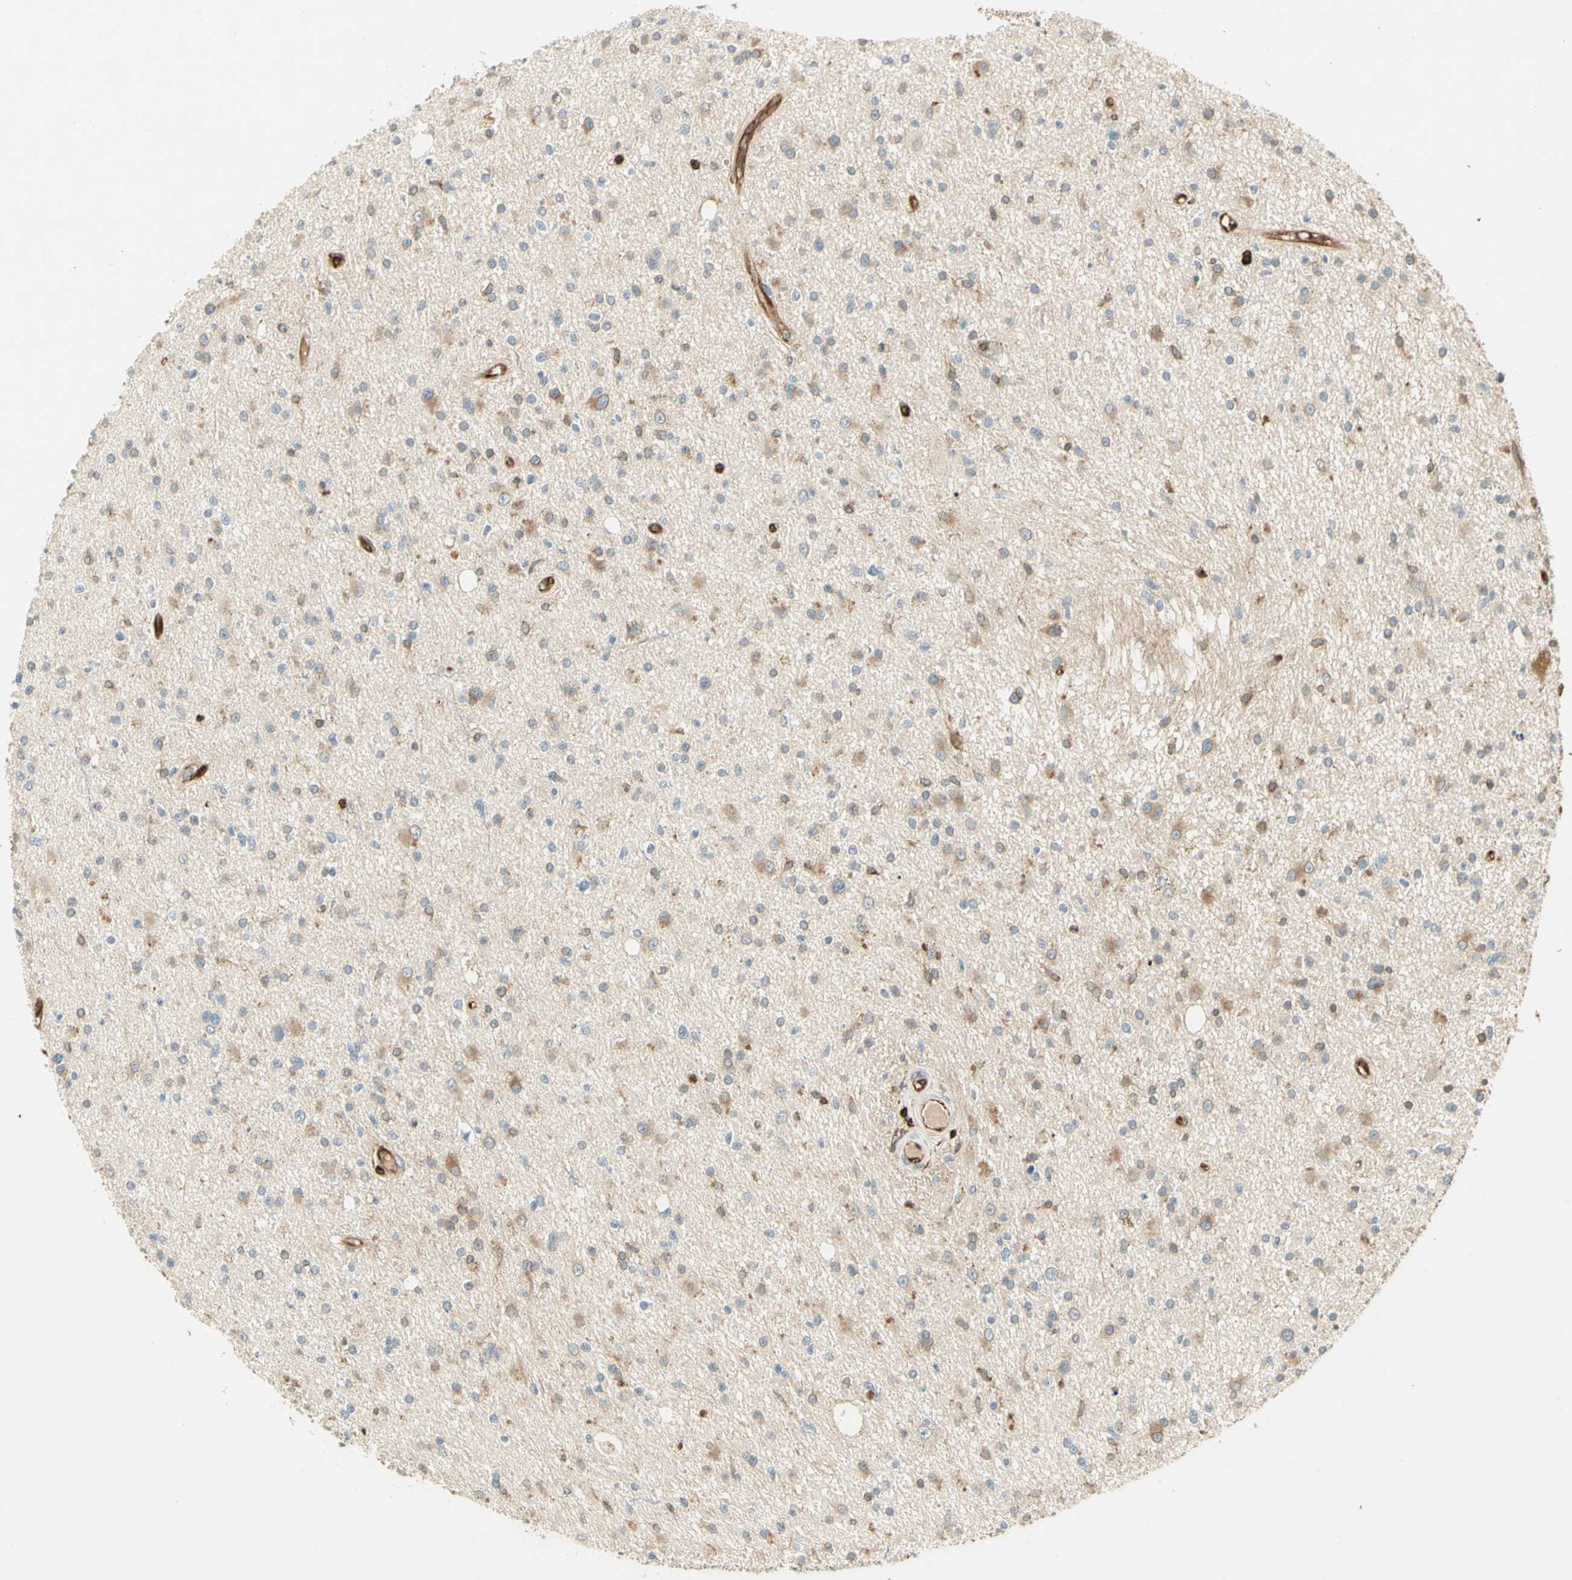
{"staining": {"intensity": "moderate", "quantity": "25%-75%", "location": "cytoplasmic/membranous"}, "tissue": "glioma", "cell_type": "Tumor cells", "image_type": "cancer", "snomed": [{"axis": "morphology", "description": "Glioma, malignant, High grade"}, {"axis": "topography", "description": "Brain"}], "caption": "High-power microscopy captured an immunohistochemistry (IHC) photomicrograph of malignant high-grade glioma, revealing moderate cytoplasmic/membranous positivity in approximately 25%-75% of tumor cells.", "gene": "TAPBP", "patient": {"sex": "male", "age": 33}}